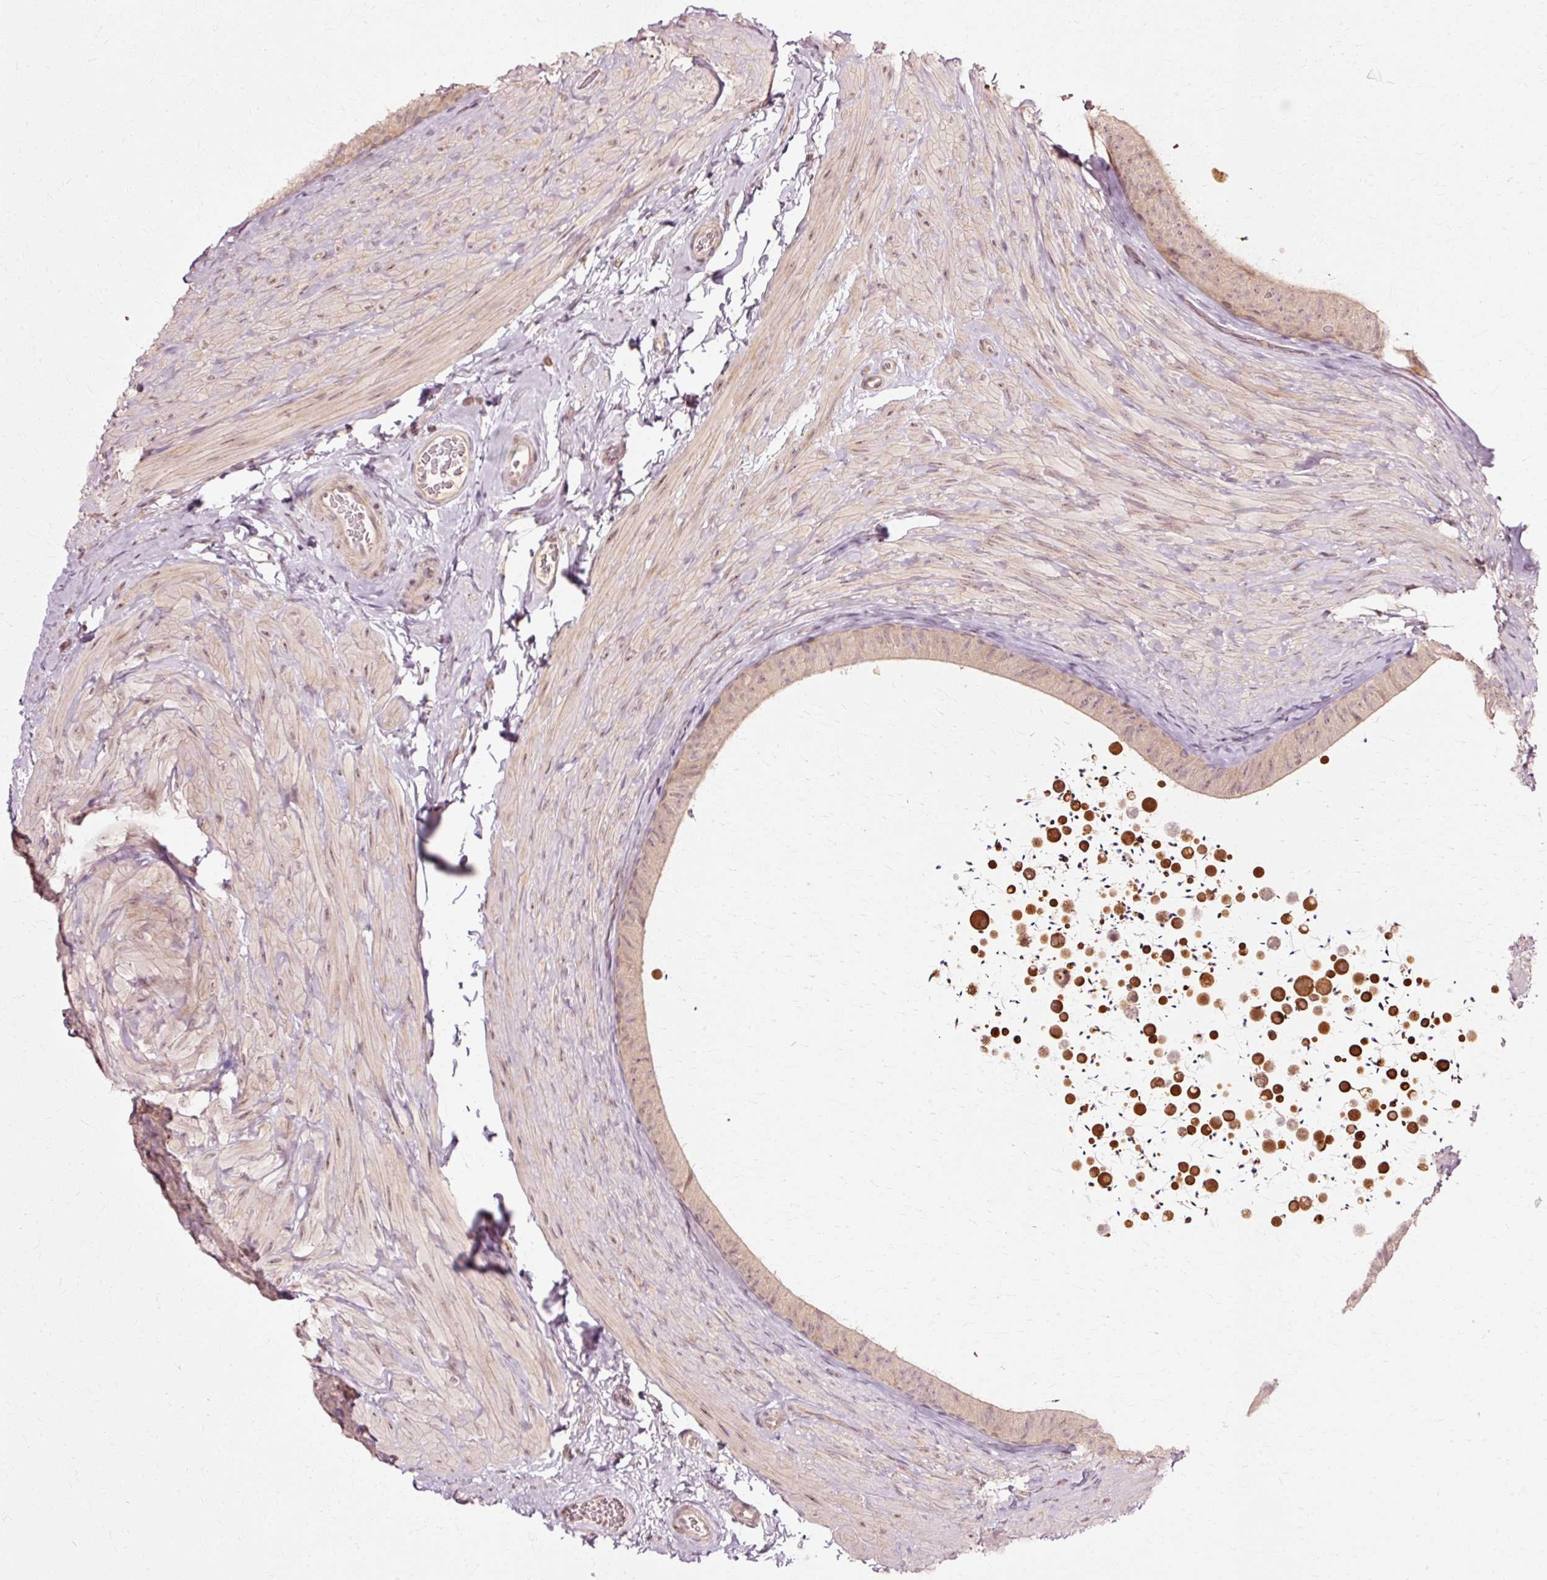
{"staining": {"intensity": "weak", "quantity": ">75%", "location": "cytoplasmic/membranous"}, "tissue": "epididymis", "cell_type": "Glandular cells", "image_type": "normal", "snomed": [{"axis": "morphology", "description": "Normal tissue, NOS"}, {"axis": "topography", "description": "Epididymis, spermatic cord, NOS"}, {"axis": "topography", "description": "Epididymis"}], "caption": "A high-resolution histopathology image shows IHC staining of benign epididymis, which displays weak cytoplasmic/membranous expression in approximately >75% of glandular cells.", "gene": "RGPD5", "patient": {"sex": "male", "age": 31}}